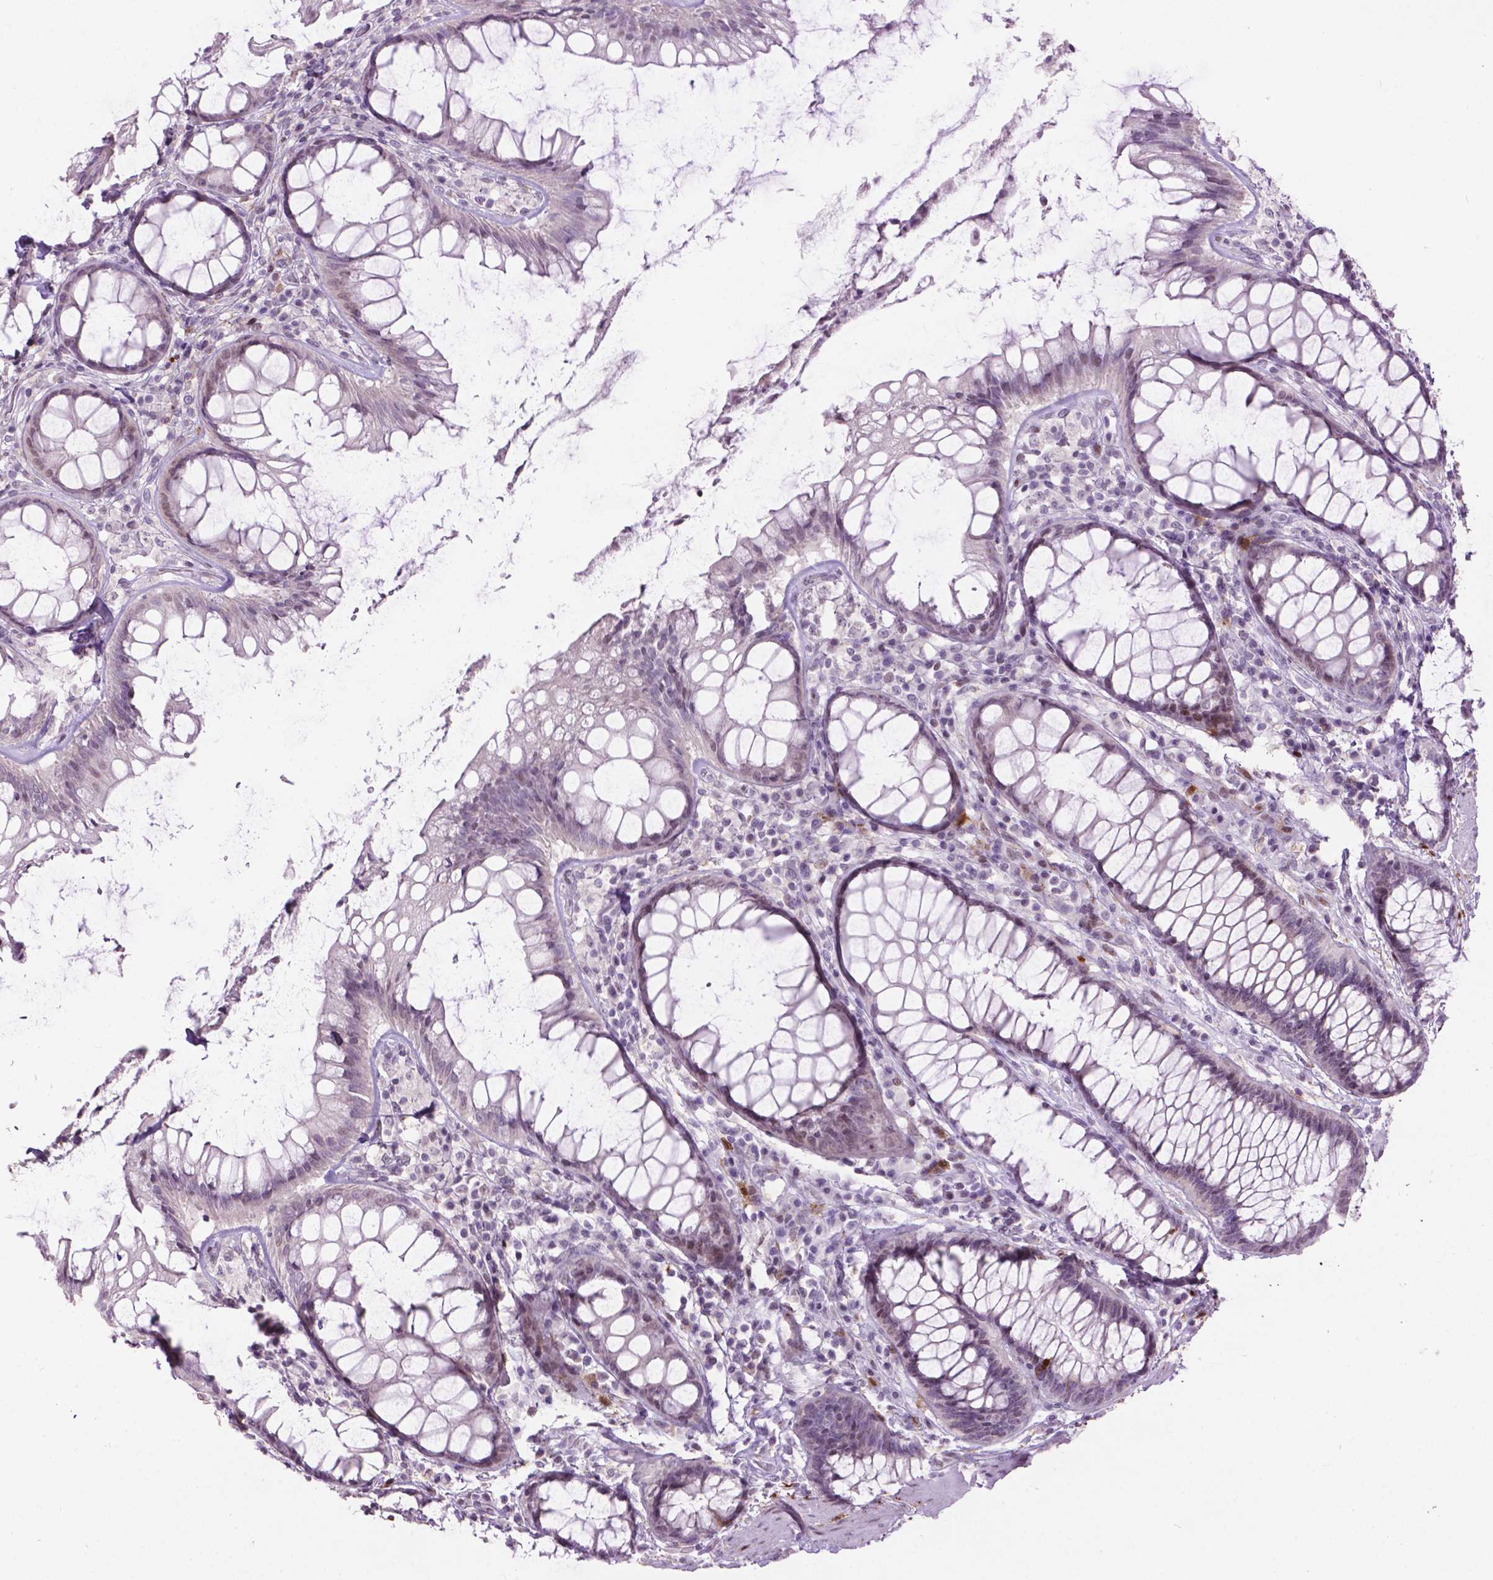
{"staining": {"intensity": "negative", "quantity": "none", "location": "none"}, "tissue": "rectum", "cell_type": "Glandular cells", "image_type": "normal", "snomed": [{"axis": "morphology", "description": "Normal tissue, NOS"}, {"axis": "topography", "description": "Rectum"}], "caption": "Human rectum stained for a protein using immunohistochemistry (IHC) reveals no positivity in glandular cells.", "gene": "TH", "patient": {"sex": "male", "age": 72}}